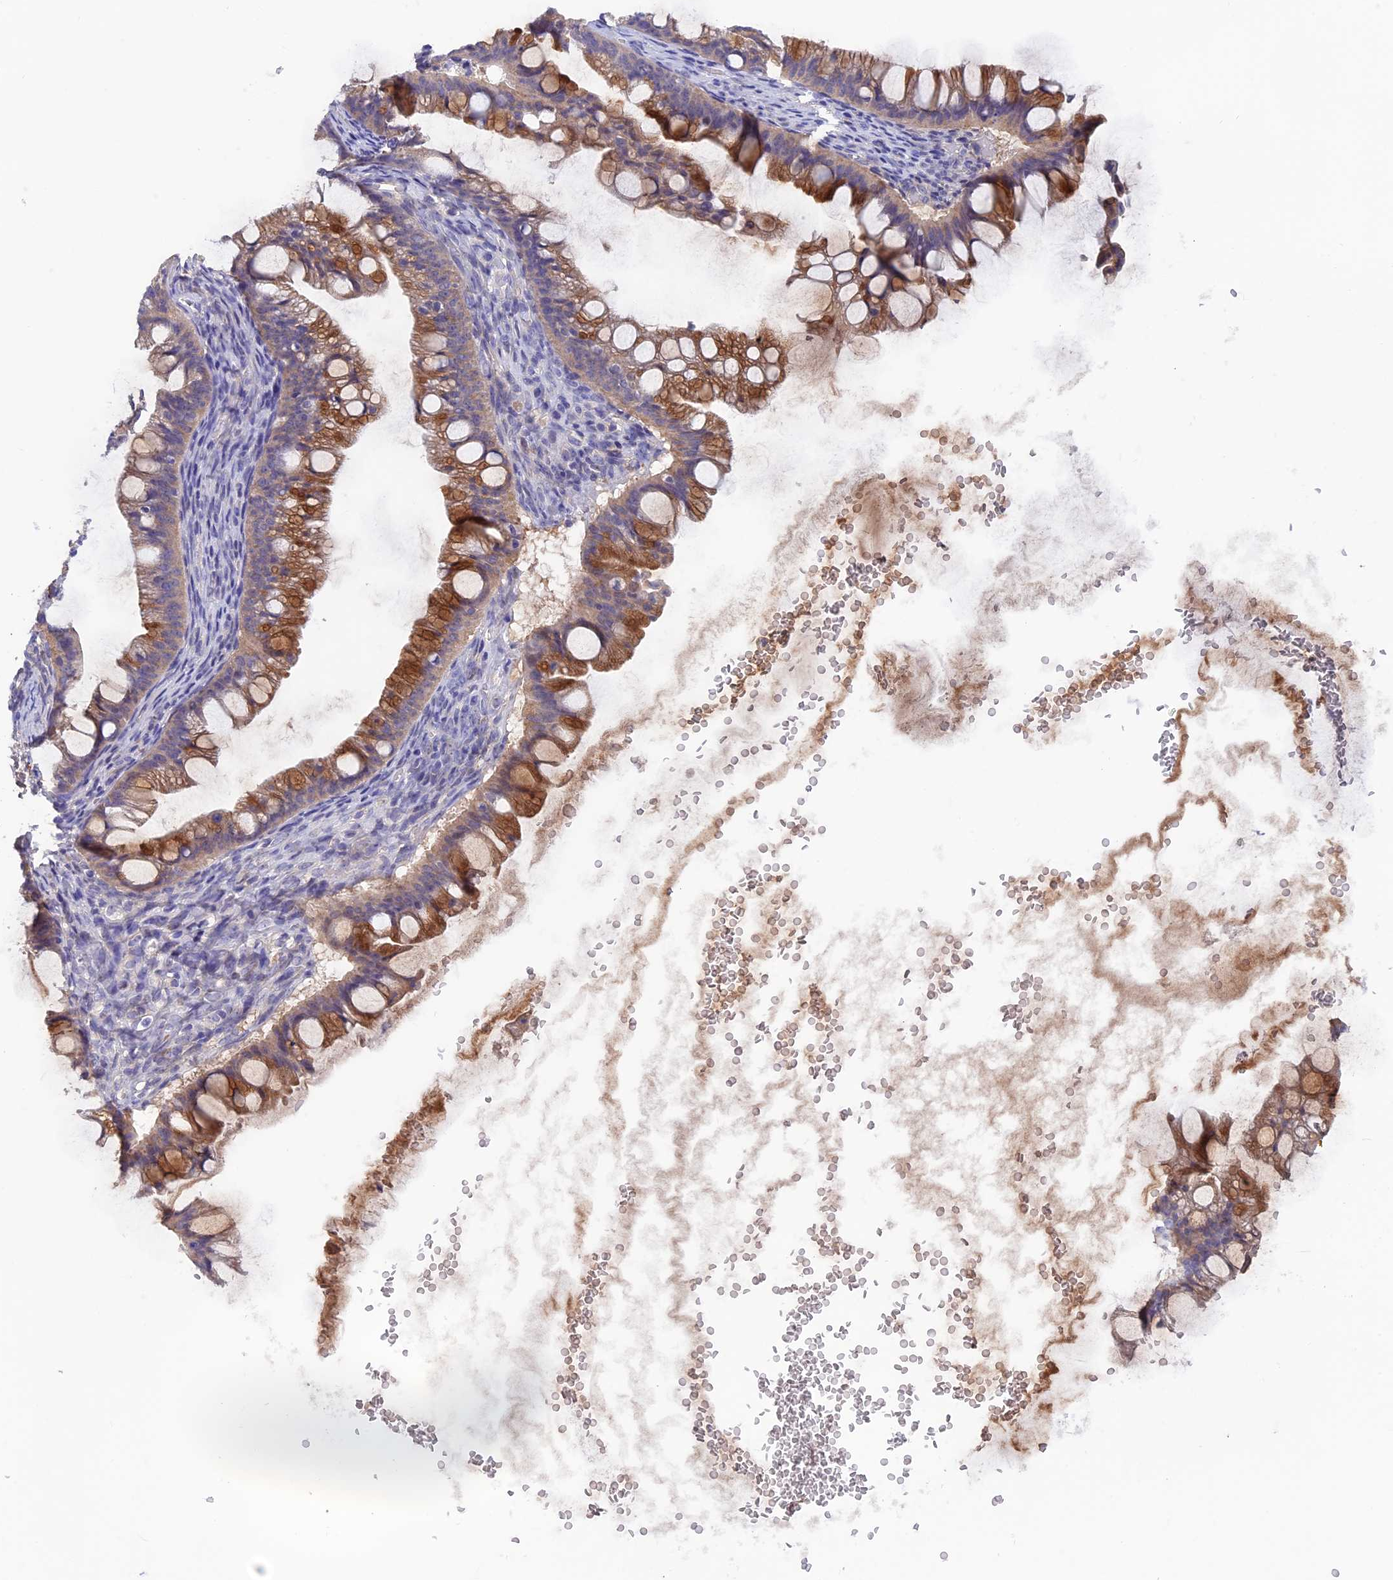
{"staining": {"intensity": "moderate", "quantity": ">75%", "location": "cytoplasmic/membranous"}, "tissue": "ovarian cancer", "cell_type": "Tumor cells", "image_type": "cancer", "snomed": [{"axis": "morphology", "description": "Cystadenocarcinoma, mucinous, NOS"}, {"axis": "topography", "description": "Ovary"}], "caption": "Moderate cytoplasmic/membranous protein staining is seen in about >75% of tumor cells in ovarian cancer.", "gene": "COL4A3", "patient": {"sex": "female", "age": 73}}